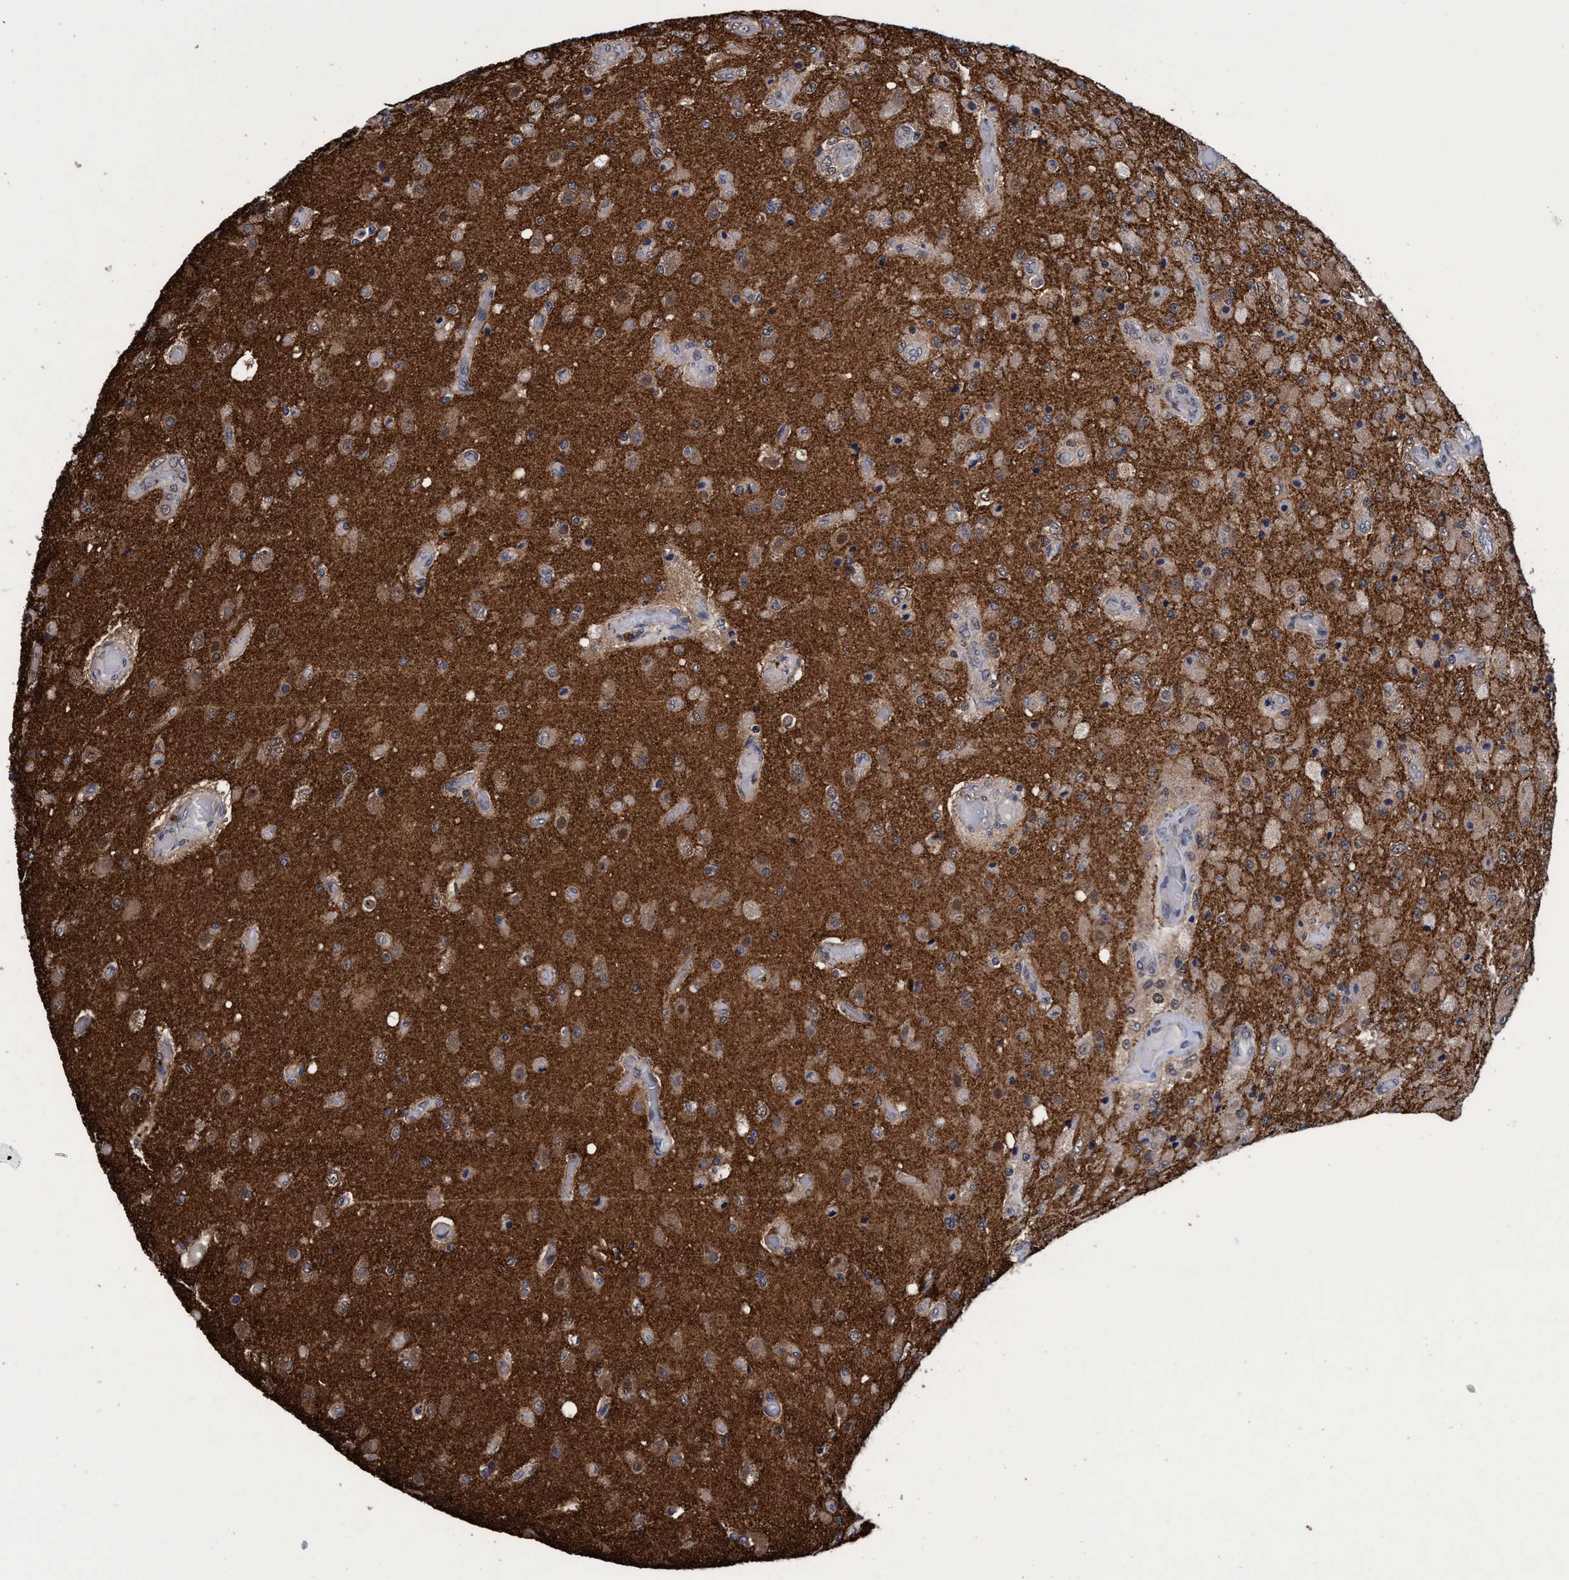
{"staining": {"intensity": "weak", "quantity": "25%-75%", "location": "cytoplasmic/membranous"}, "tissue": "glioma", "cell_type": "Tumor cells", "image_type": "cancer", "snomed": [{"axis": "morphology", "description": "Normal tissue, NOS"}, {"axis": "morphology", "description": "Glioma, malignant, High grade"}, {"axis": "topography", "description": "Cerebral cortex"}], "caption": "Immunohistochemical staining of malignant high-grade glioma reveals low levels of weak cytoplasmic/membranous protein staining in about 25%-75% of tumor cells. (DAB (3,3'-diaminobenzidine) IHC, brown staining for protein, blue staining for nuclei).", "gene": "PSMD12", "patient": {"sex": "male", "age": 77}}